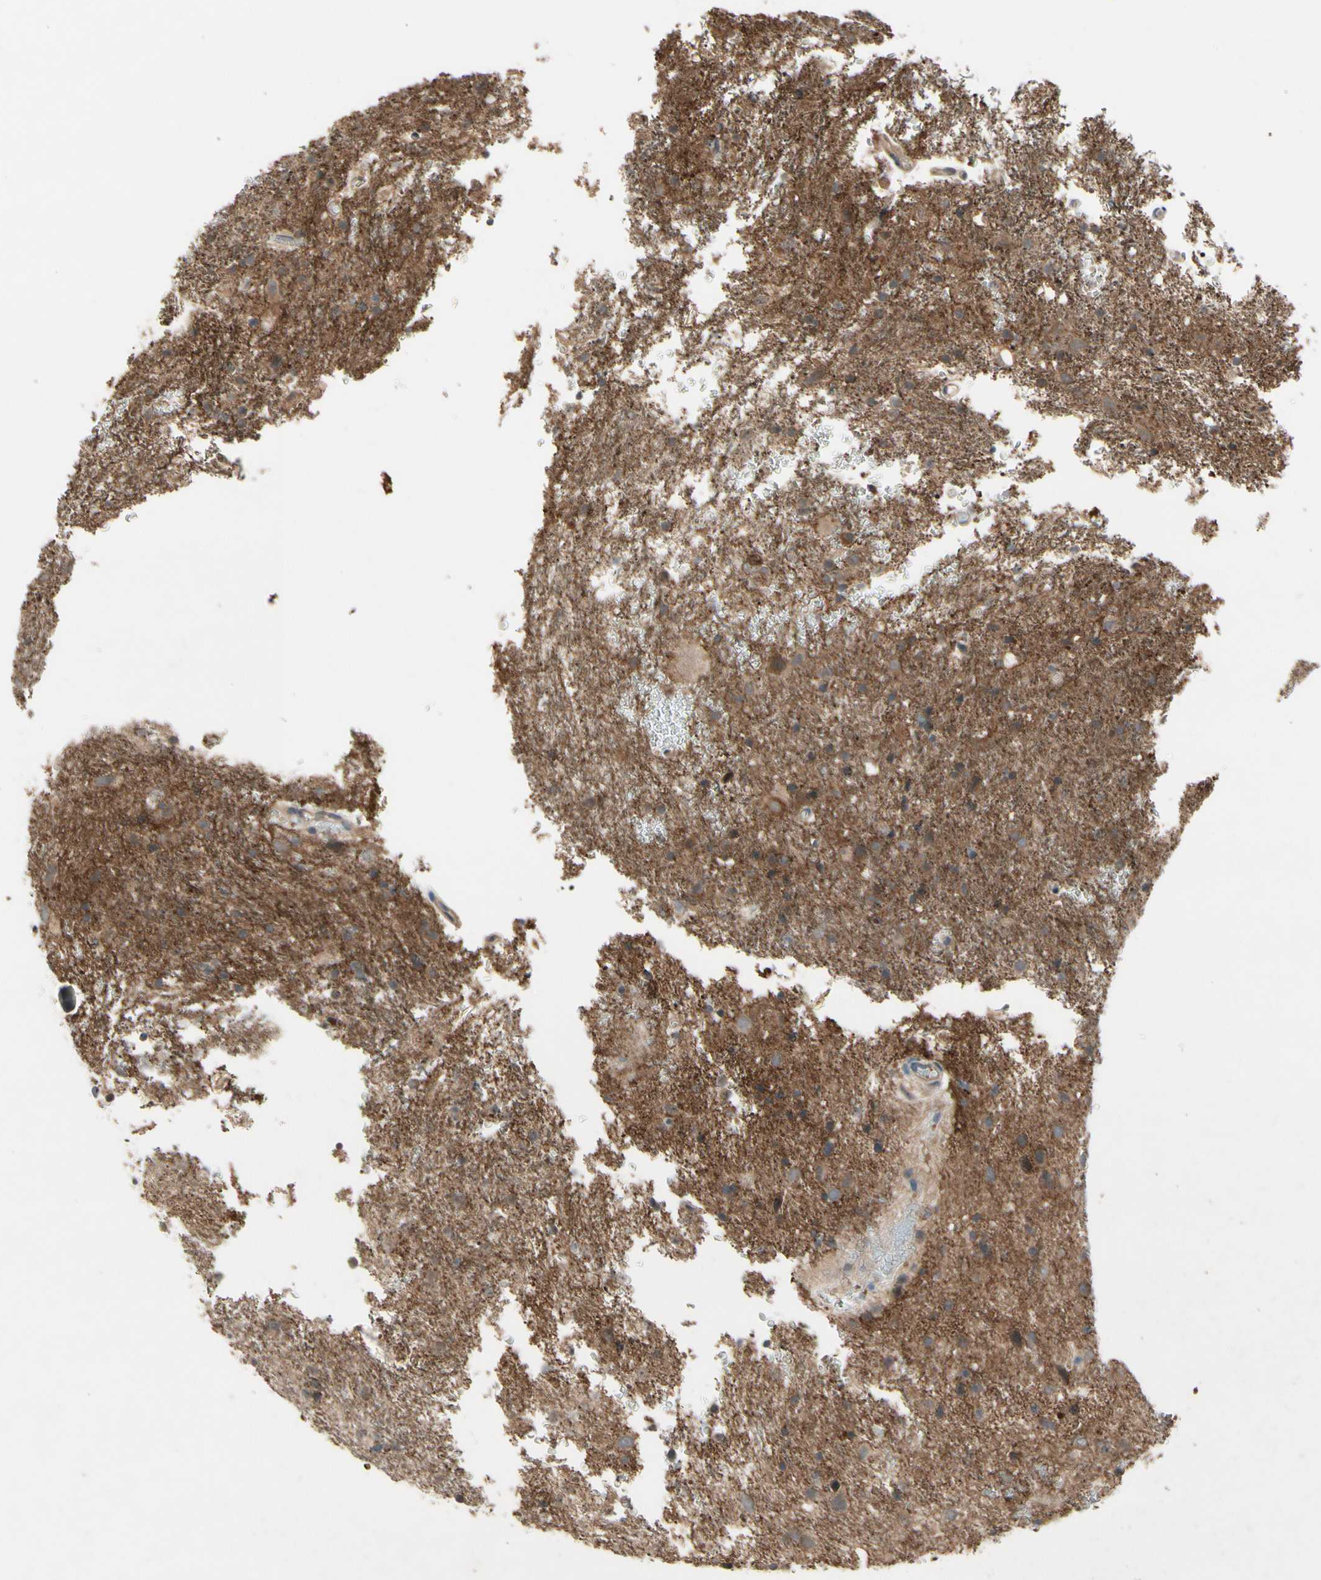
{"staining": {"intensity": "negative", "quantity": "none", "location": "none"}, "tissue": "glioma", "cell_type": "Tumor cells", "image_type": "cancer", "snomed": [{"axis": "morphology", "description": "Glioma, malignant, Low grade"}, {"axis": "topography", "description": "Brain"}], "caption": "This is an immunohistochemistry (IHC) photomicrograph of human glioma. There is no expression in tumor cells.", "gene": "NSF", "patient": {"sex": "male", "age": 77}}